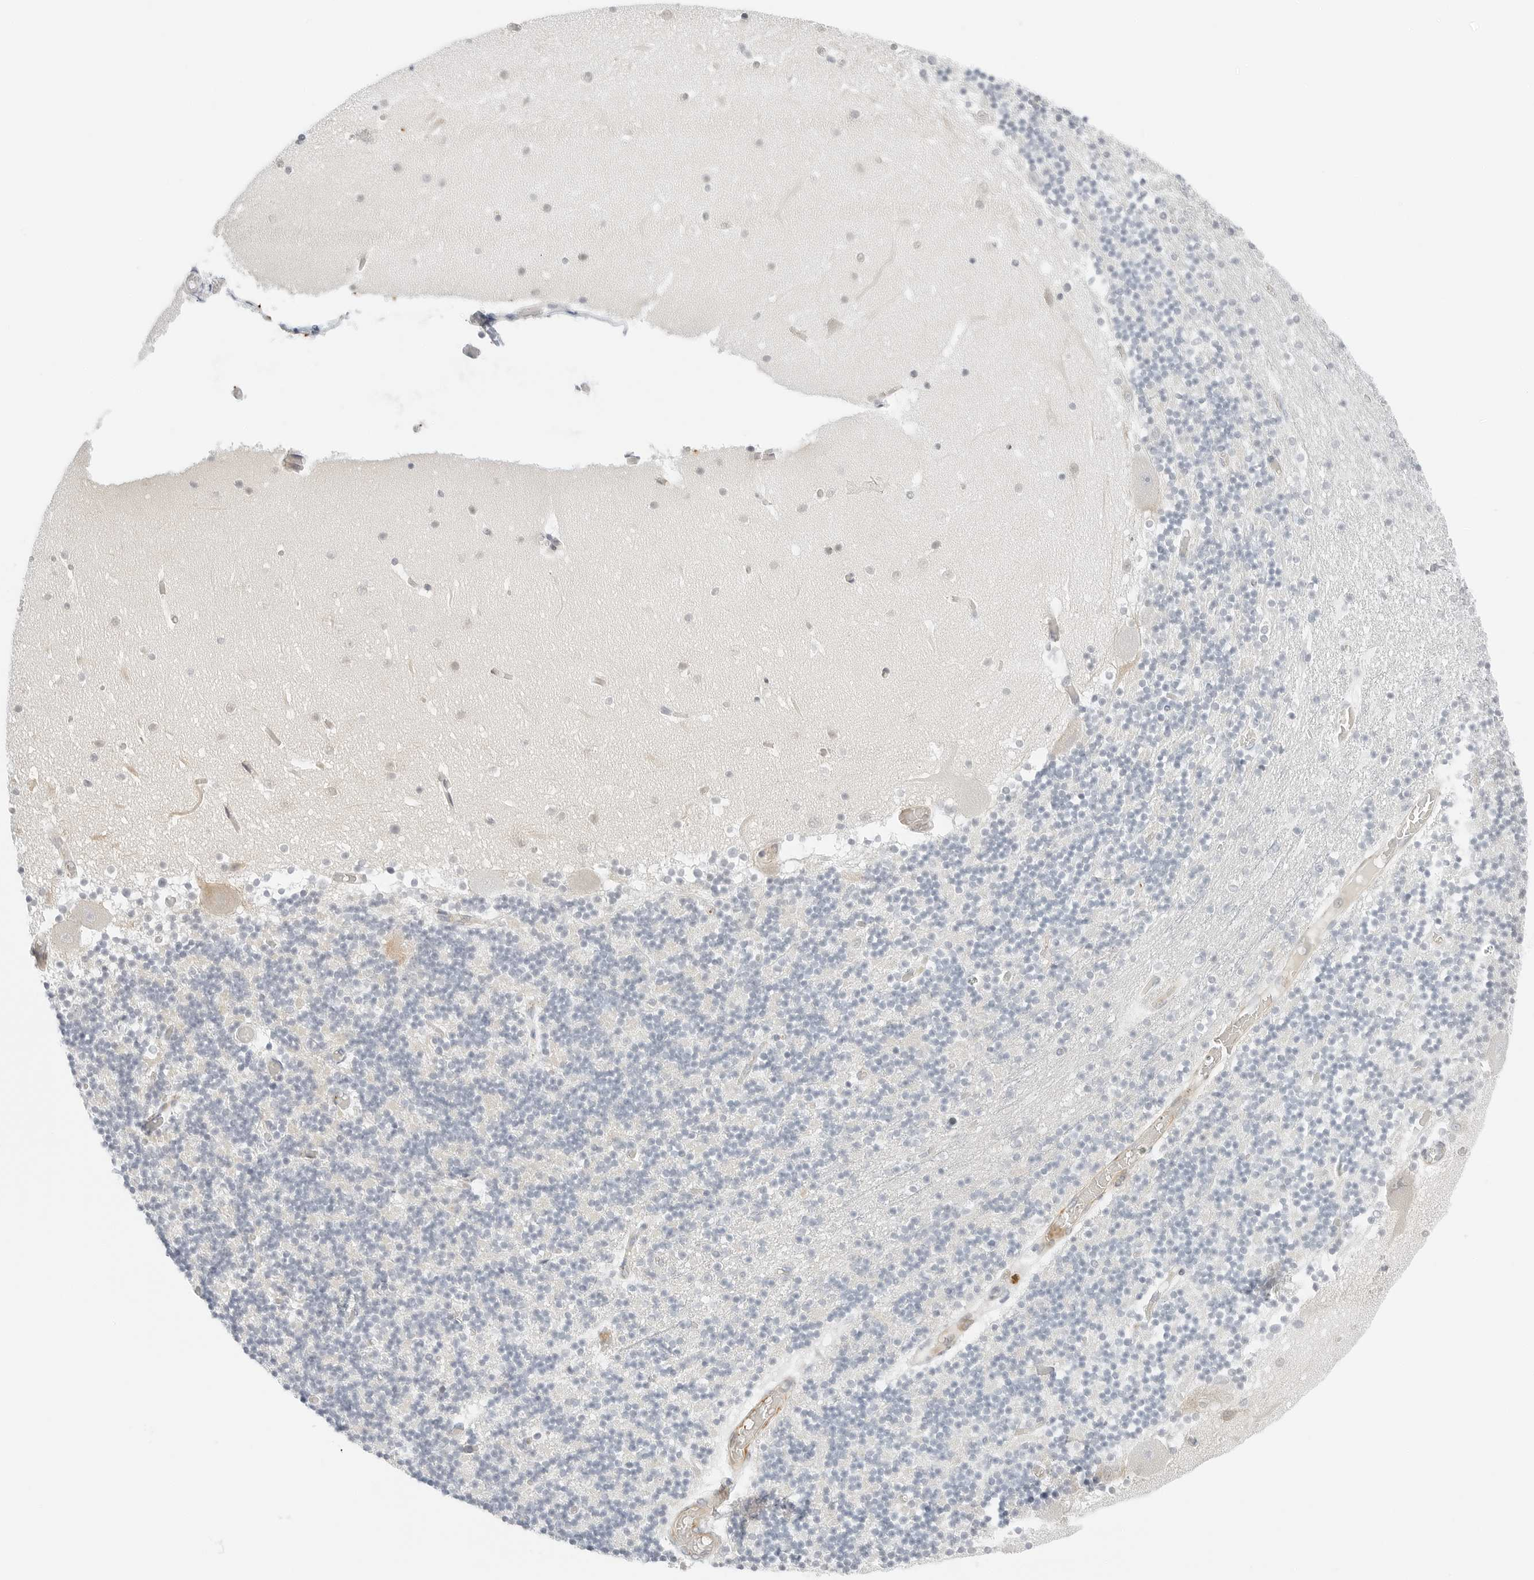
{"staining": {"intensity": "negative", "quantity": "none", "location": "none"}, "tissue": "cerebellum", "cell_type": "Cells in granular layer", "image_type": "normal", "snomed": [{"axis": "morphology", "description": "Normal tissue, NOS"}, {"axis": "topography", "description": "Cerebellum"}], "caption": "The image exhibits no staining of cells in granular layer in normal cerebellum.", "gene": "IQCC", "patient": {"sex": "female", "age": 28}}